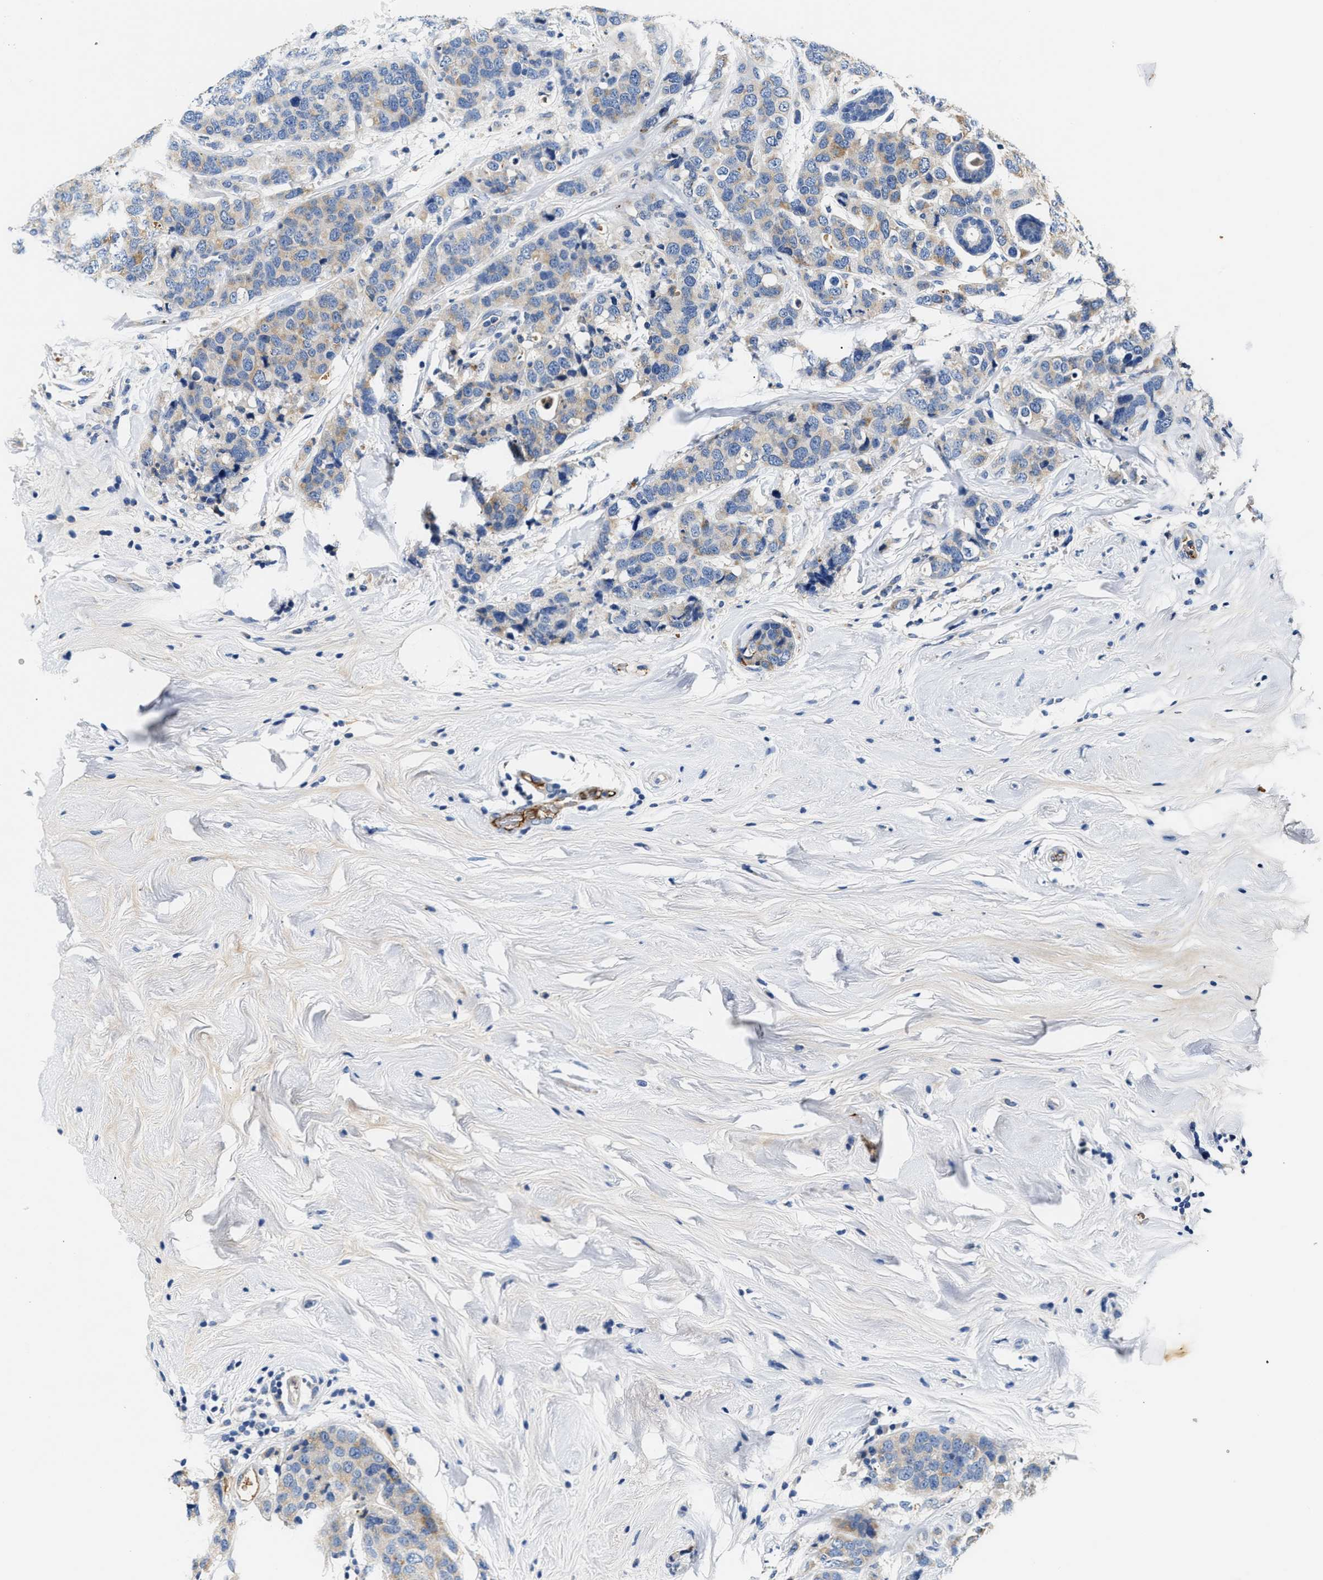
{"staining": {"intensity": "weak", "quantity": "25%-75%", "location": "cytoplasmic/membranous"}, "tissue": "breast cancer", "cell_type": "Tumor cells", "image_type": "cancer", "snomed": [{"axis": "morphology", "description": "Lobular carcinoma"}, {"axis": "topography", "description": "Breast"}], "caption": "Immunohistochemical staining of human breast cancer exhibits weak cytoplasmic/membranous protein staining in about 25%-75% of tumor cells.", "gene": "TUT7", "patient": {"sex": "female", "age": 59}}